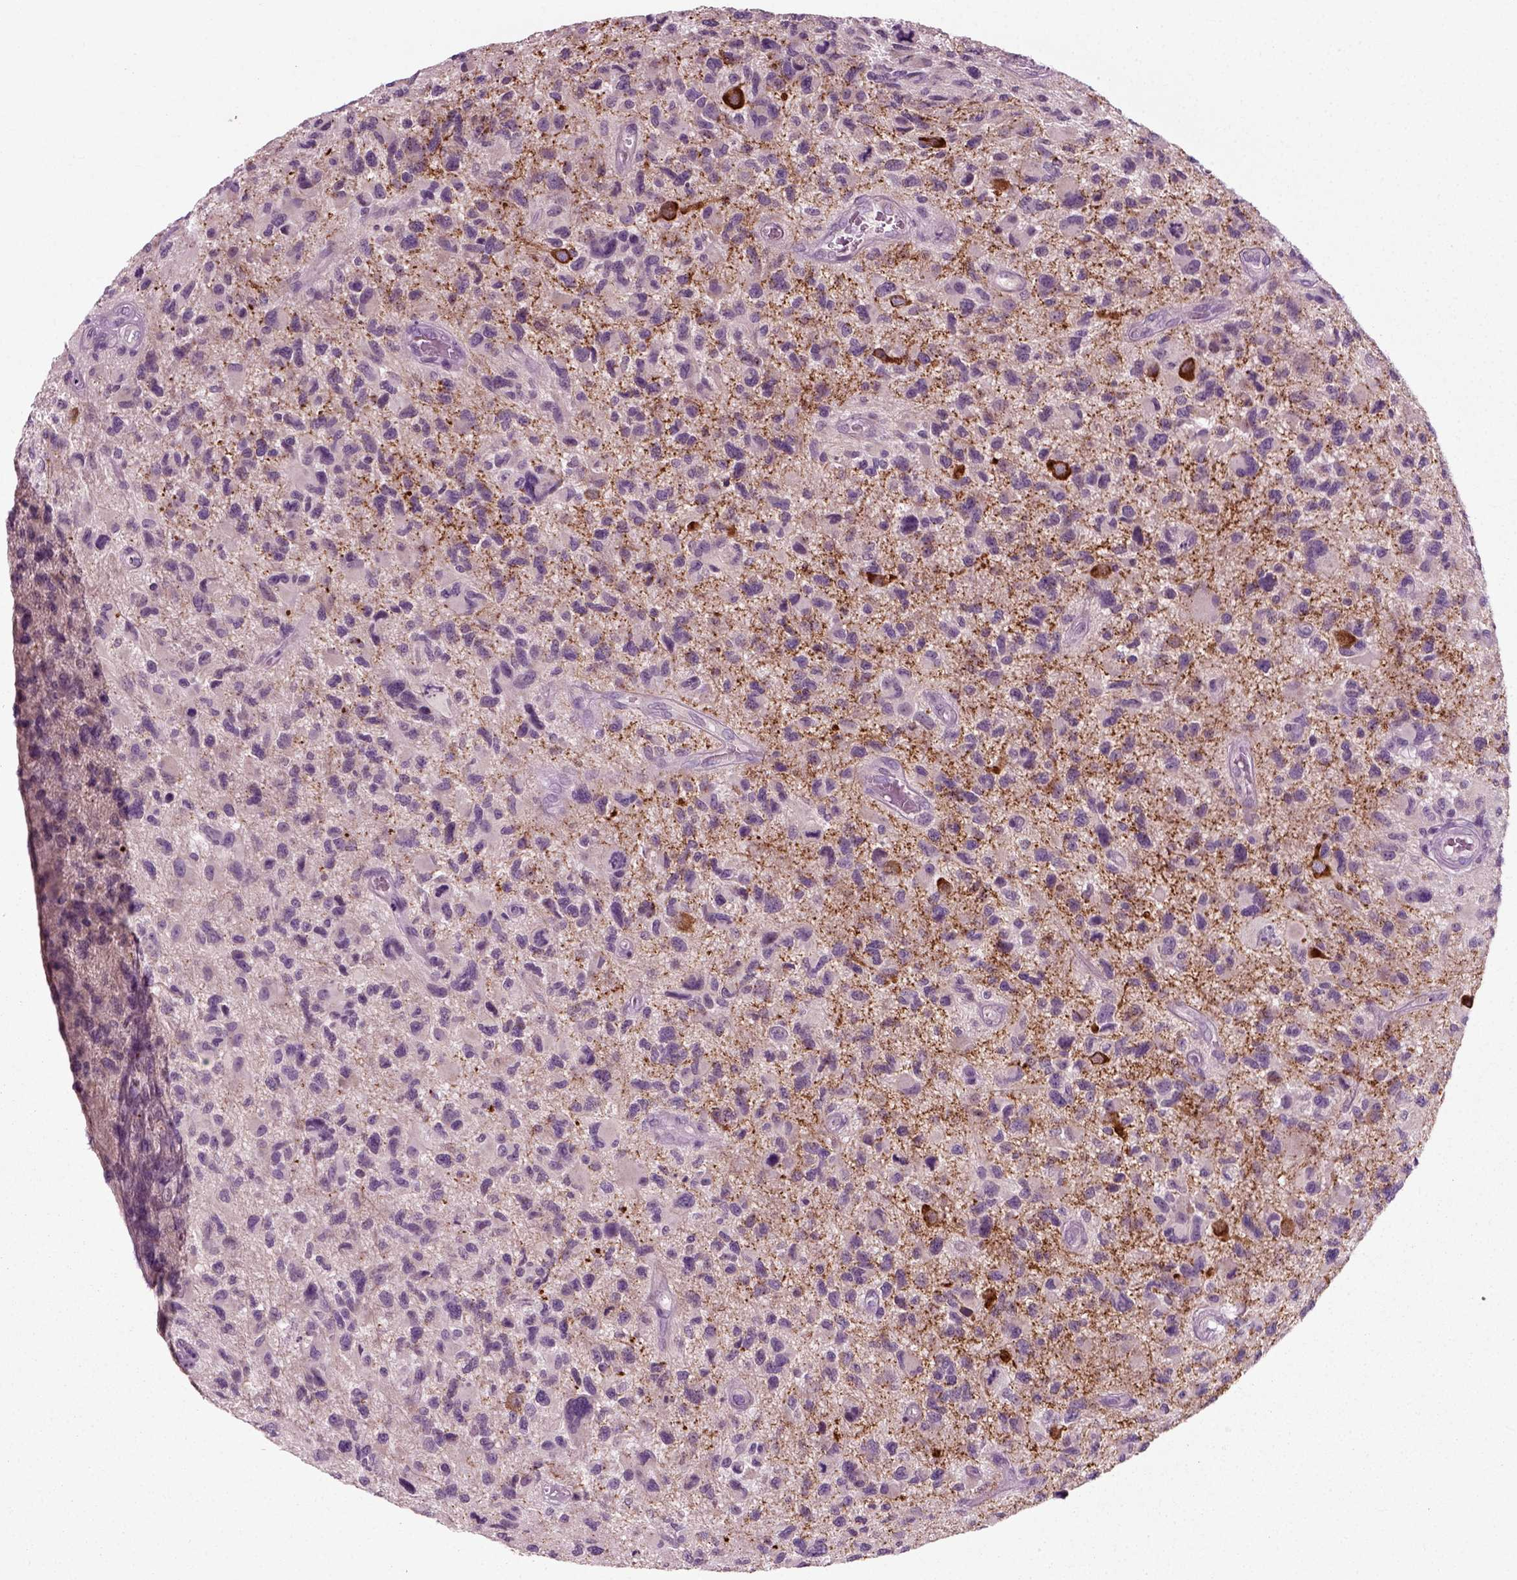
{"staining": {"intensity": "negative", "quantity": "none", "location": "none"}, "tissue": "glioma", "cell_type": "Tumor cells", "image_type": "cancer", "snomed": [{"axis": "morphology", "description": "Glioma, malignant, NOS"}, {"axis": "morphology", "description": "Glioma, malignant, High grade"}, {"axis": "topography", "description": "Brain"}], "caption": "A high-resolution histopathology image shows immunohistochemistry staining of glioma, which demonstrates no significant expression in tumor cells.", "gene": "RND2", "patient": {"sex": "female", "age": 71}}